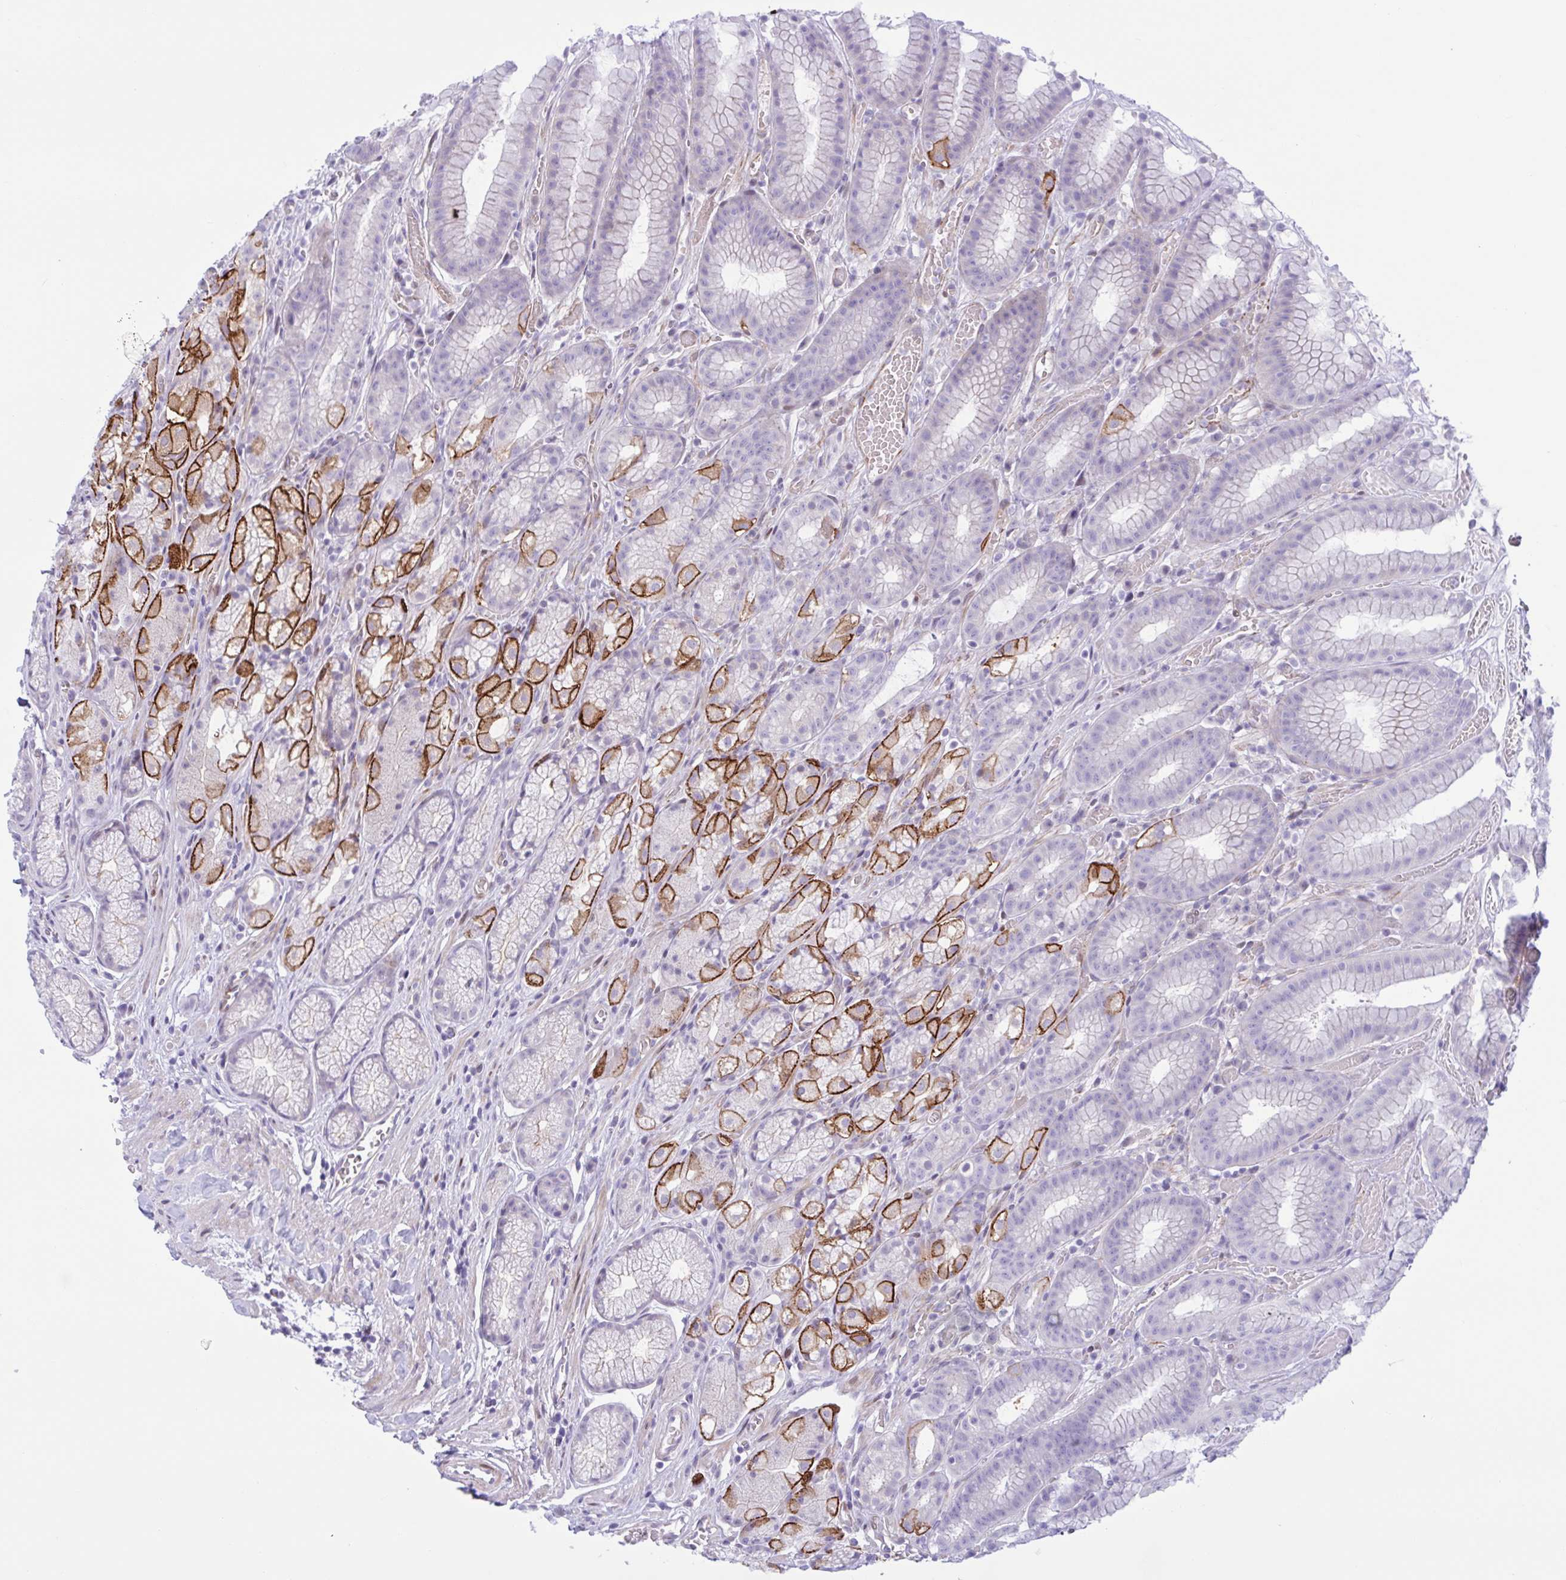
{"staining": {"intensity": "strong", "quantity": "25%-75%", "location": "cytoplasmic/membranous"}, "tissue": "stomach", "cell_type": "Glandular cells", "image_type": "normal", "snomed": [{"axis": "morphology", "description": "Normal tissue, NOS"}, {"axis": "topography", "description": "Smooth muscle"}, {"axis": "topography", "description": "Stomach"}], "caption": "Benign stomach demonstrates strong cytoplasmic/membranous staining in approximately 25%-75% of glandular cells.", "gene": "AHCYL2", "patient": {"sex": "male", "age": 70}}